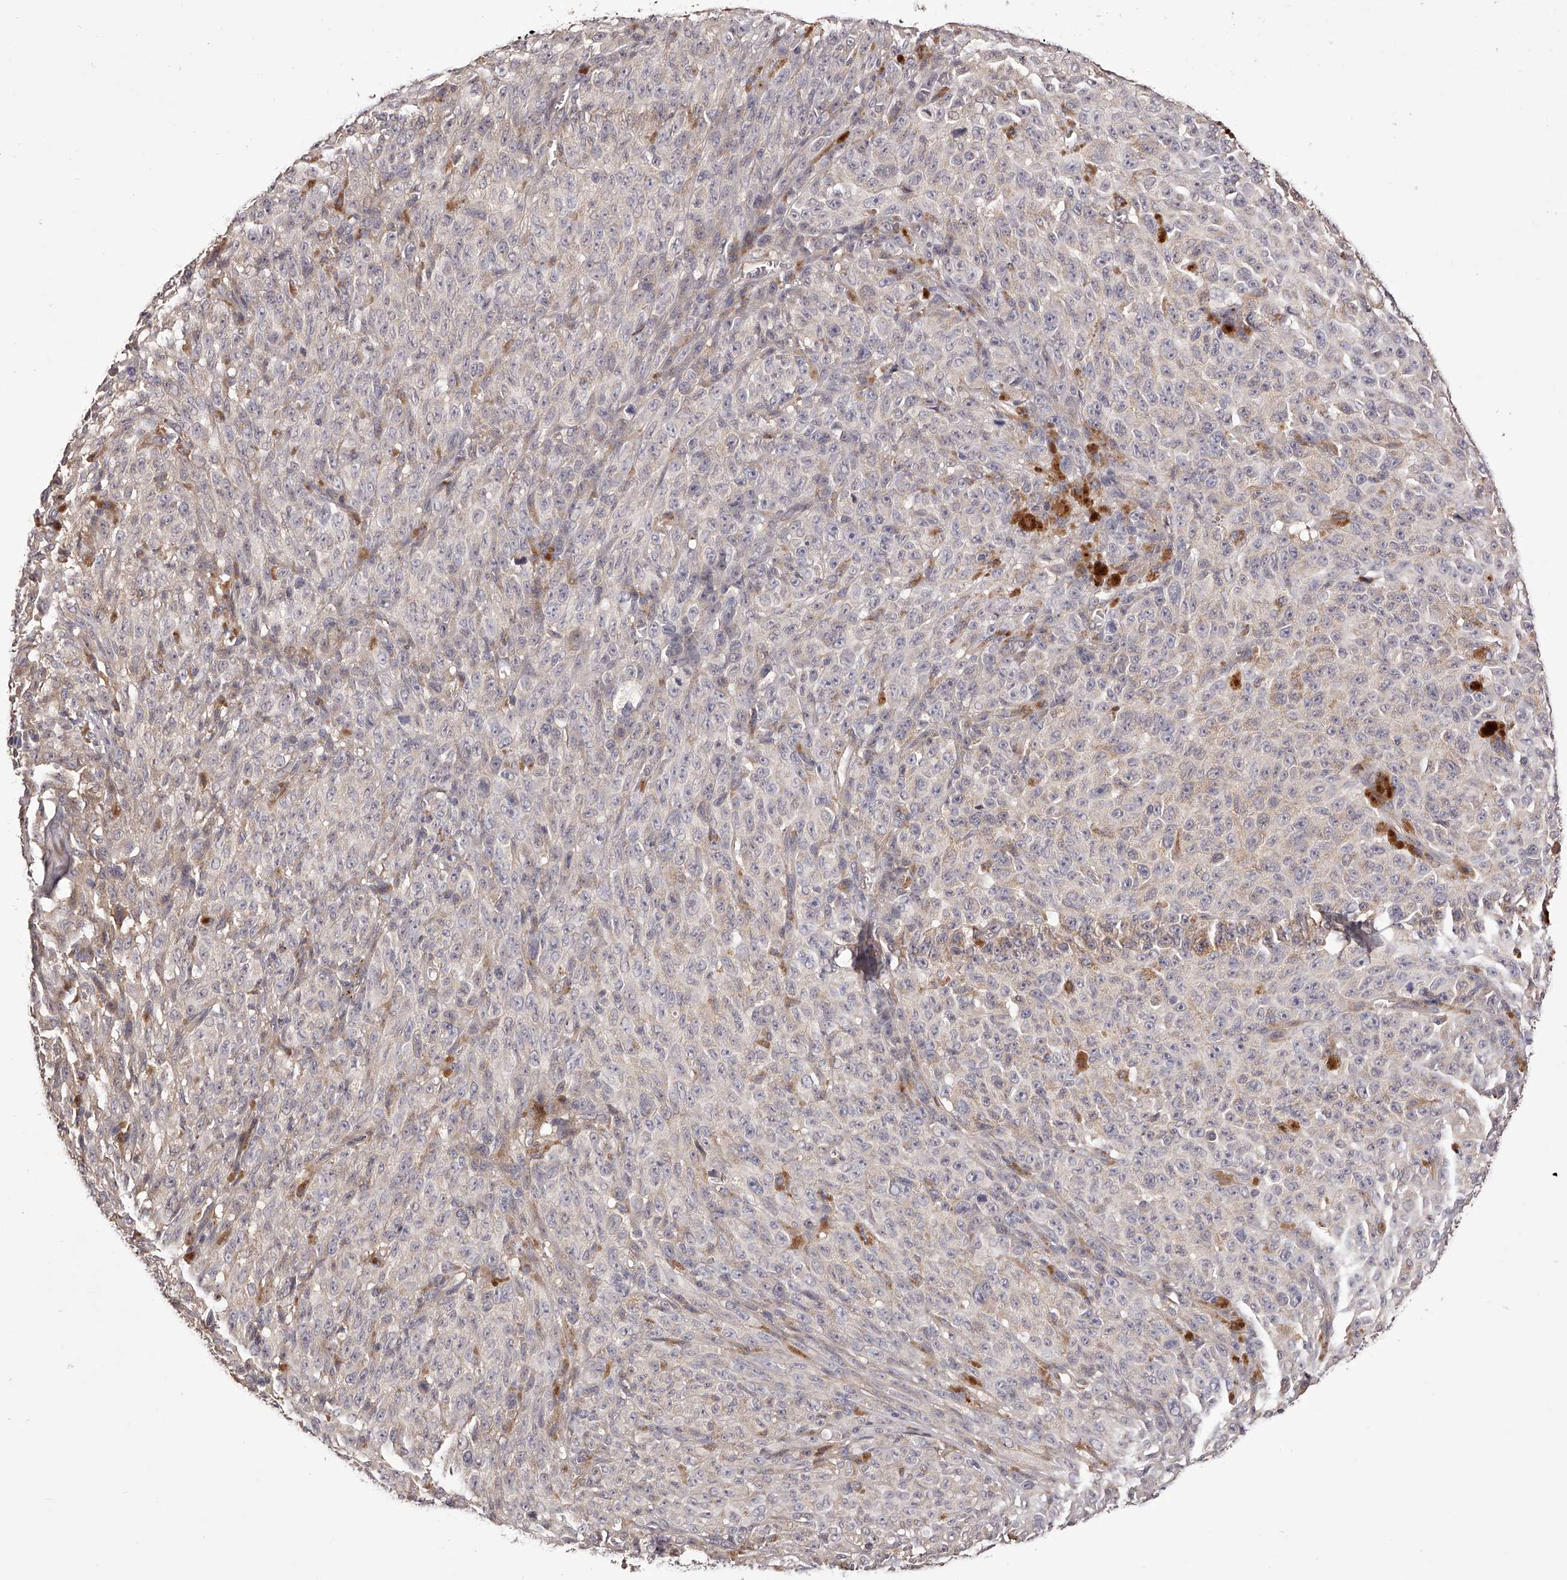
{"staining": {"intensity": "weak", "quantity": "<25%", "location": "cytoplasmic/membranous"}, "tissue": "melanoma", "cell_type": "Tumor cells", "image_type": "cancer", "snomed": [{"axis": "morphology", "description": "Malignant melanoma, NOS"}, {"axis": "topography", "description": "Skin"}], "caption": "Tumor cells are negative for brown protein staining in malignant melanoma. Brightfield microscopy of immunohistochemistry stained with DAB (brown) and hematoxylin (blue), captured at high magnification.", "gene": "ODF2L", "patient": {"sex": "female", "age": 82}}